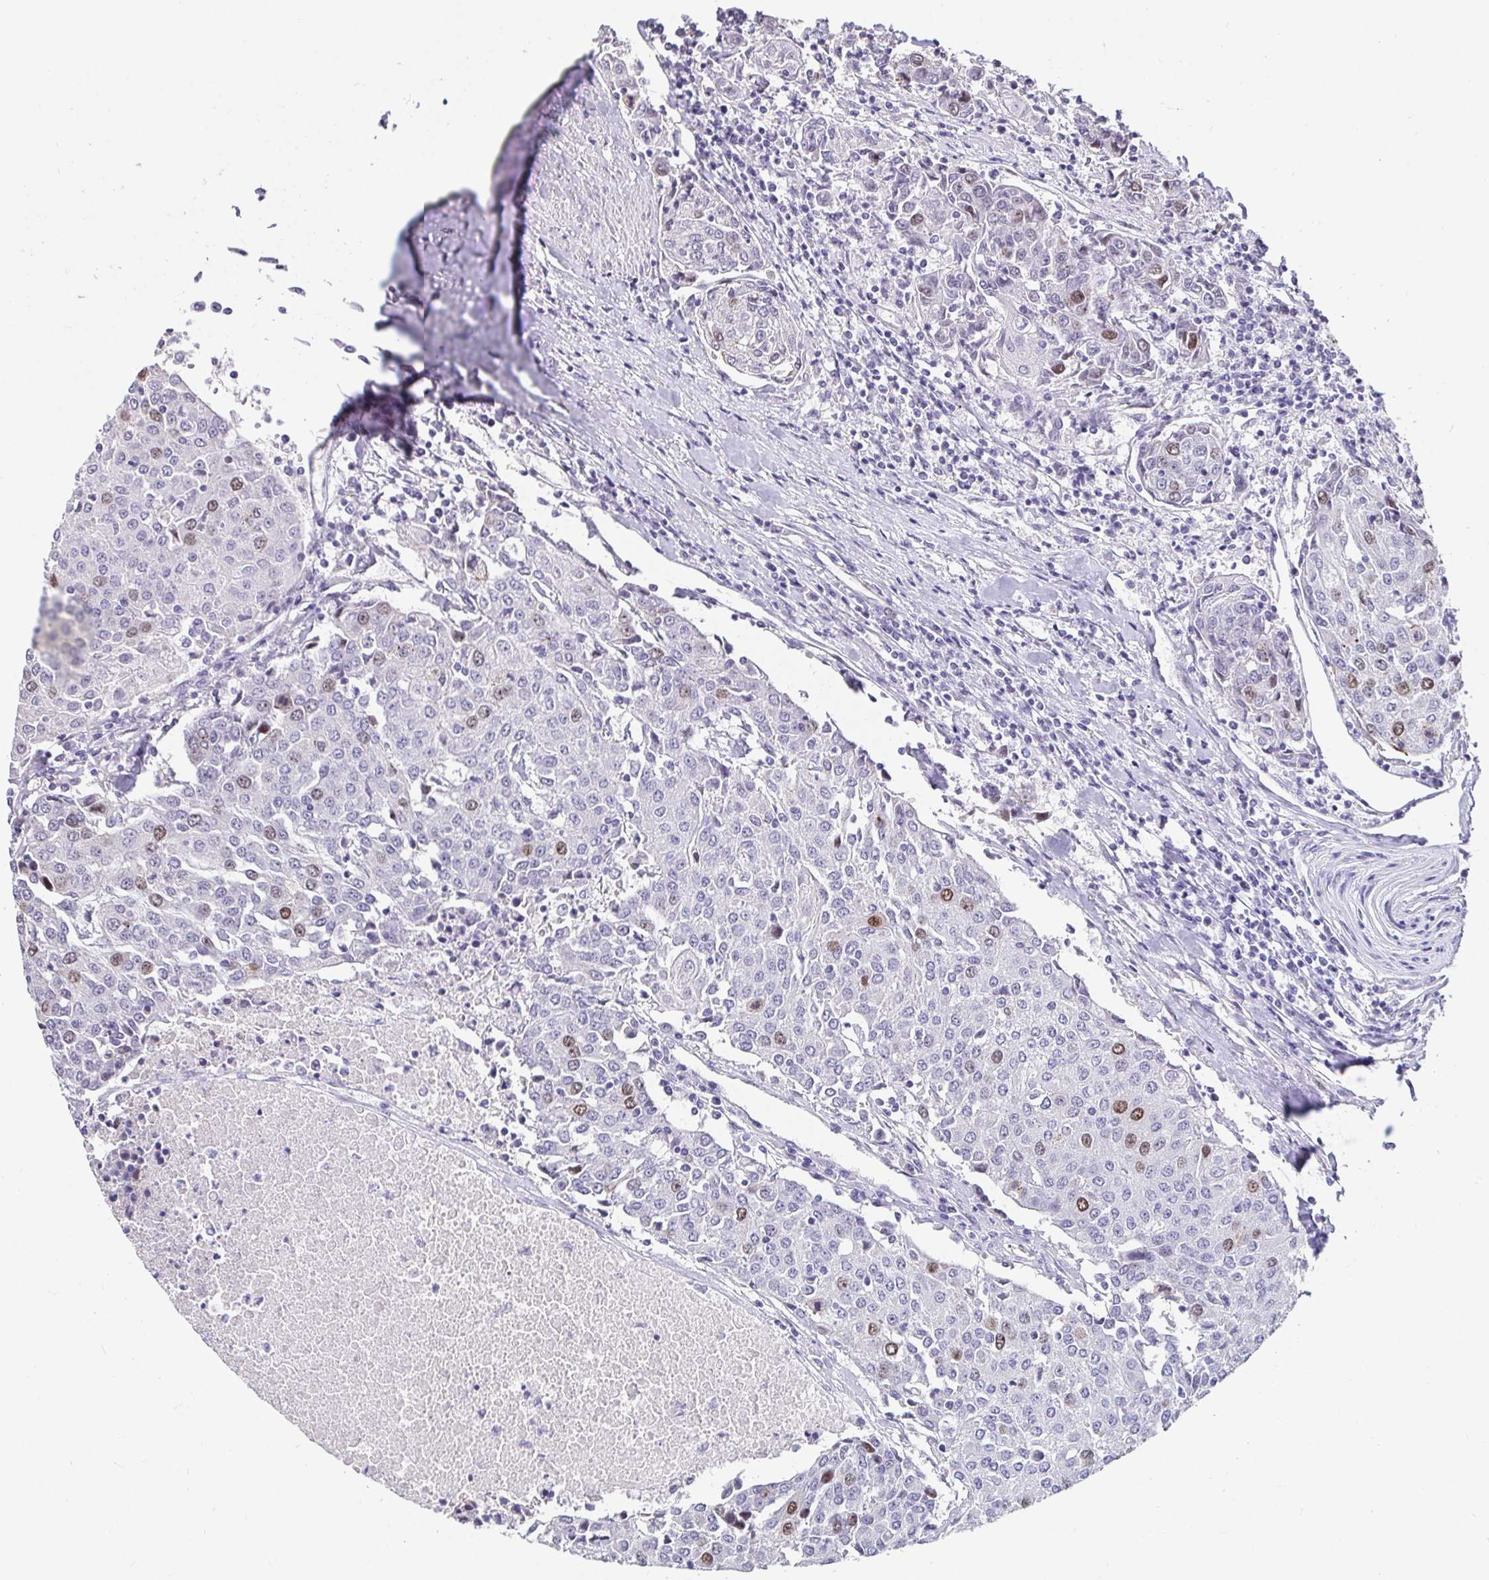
{"staining": {"intensity": "moderate", "quantity": "<25%", "location": "nuclear"}, "tissue": "urothelial cancer", "cell_type": "Tumor cells", "image_type": "cancer", "snomed": [{"axis": "morphology", "description": "Urothelial carcinoma, High grade"}, {"axis": "topography", "description": "Urinary bladder"}], "caption": "Moderate nuclear protein positivity is identified in approximately <25% of tumor cells in urothelial cancer.", "gene": "ANLN", "patient": {"sex": "female", "age": 85}}